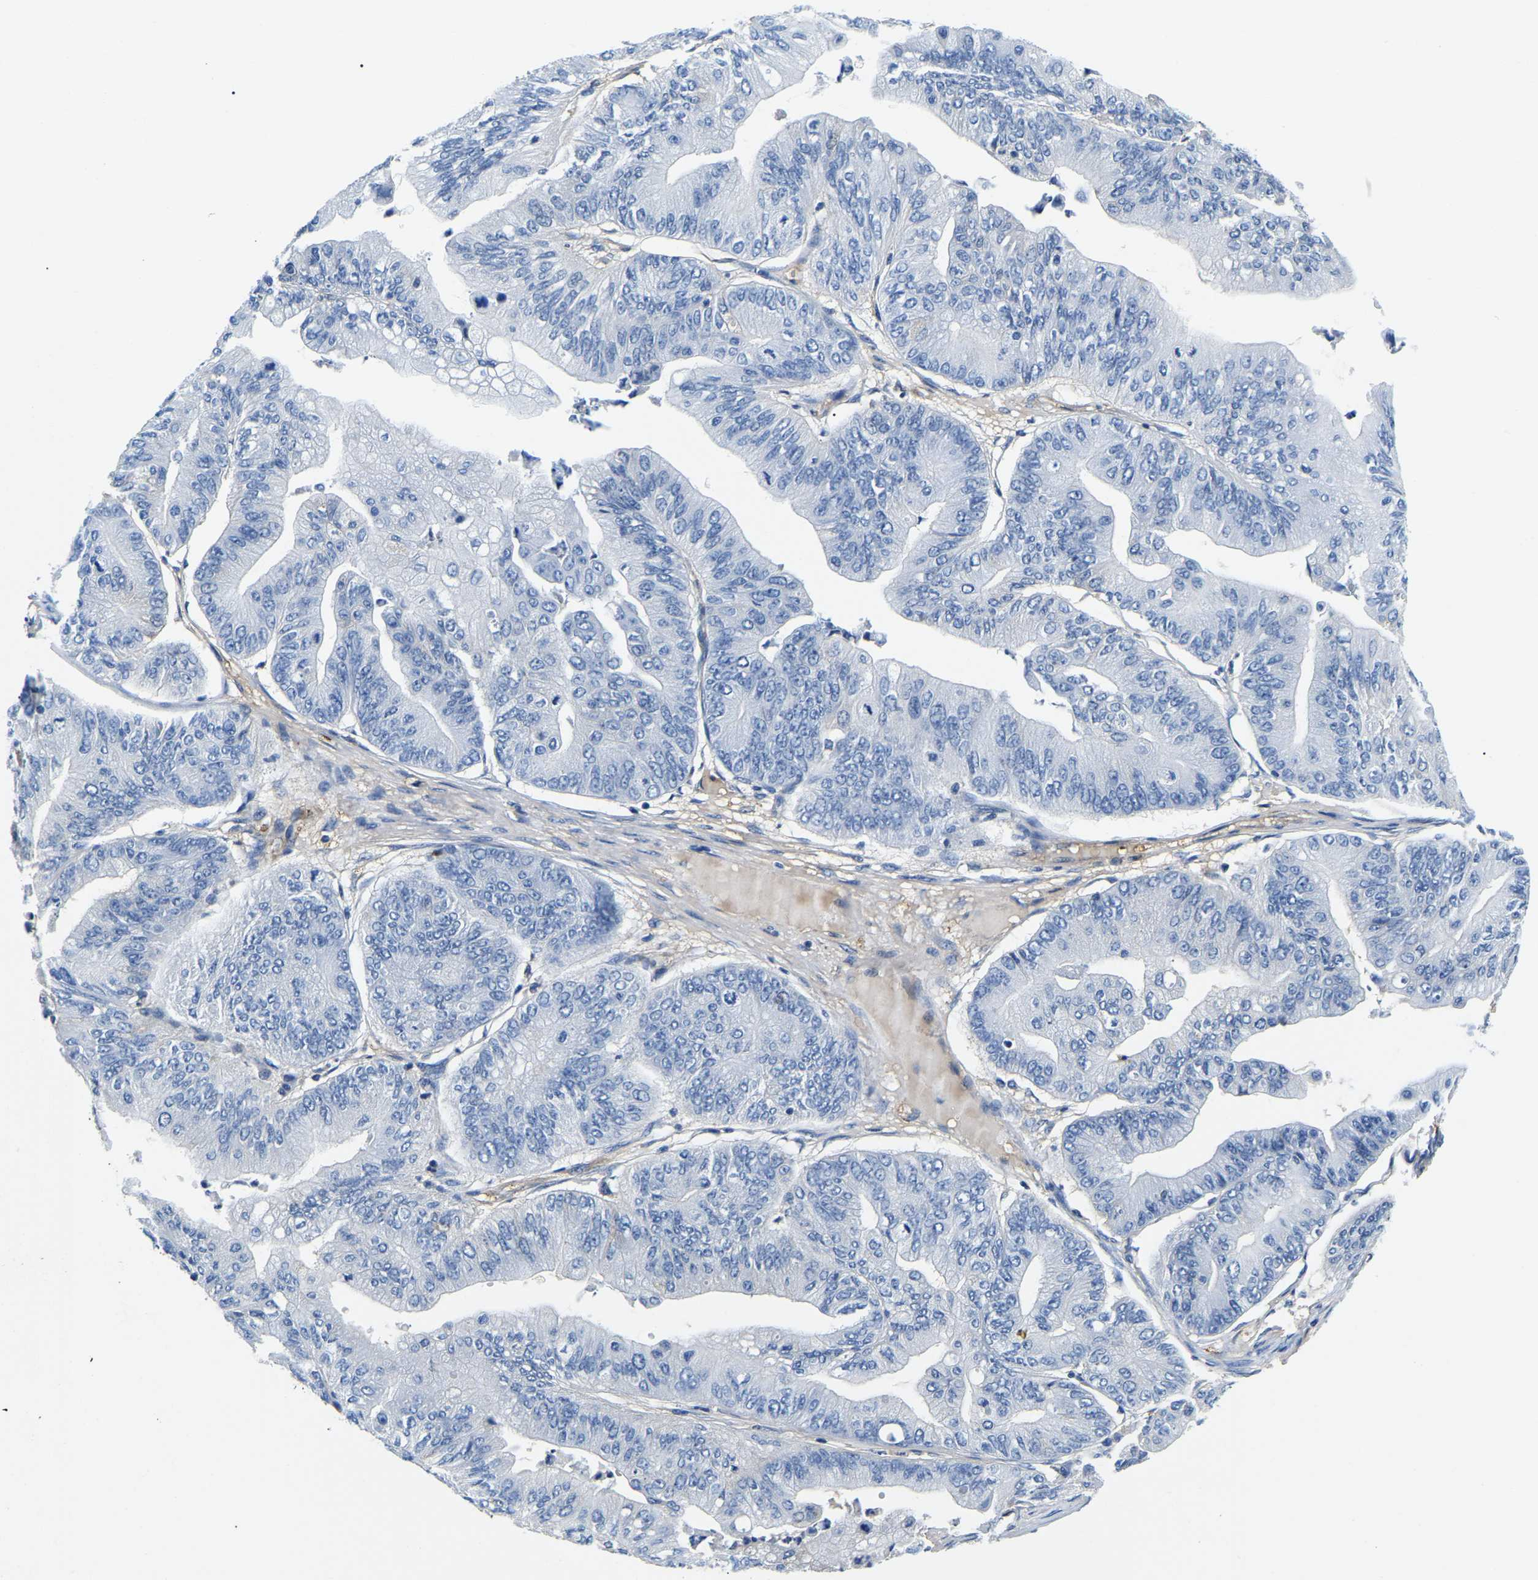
{"staining": {"intensity": "negative", "quantity": "none", "location": "none"}, "tissue": "ovarian cancer", "cell_type": "Tumor cells", "image_type": "cancer", "snomed": [{"axis": "morphology", "description": "Cystadenocarcinoma, mucinous, NOS"}, {"axis": "topography", "description": "Ovary"}], "caption": "This is an immunohistochemistry (IHC) micrograph of human ovarian cancer (mucinous cystadenocarcinoma). There is no positivity in tumor cells.", "gene": "DUSP8", "patient": {"sex": "female", "age": 61}}